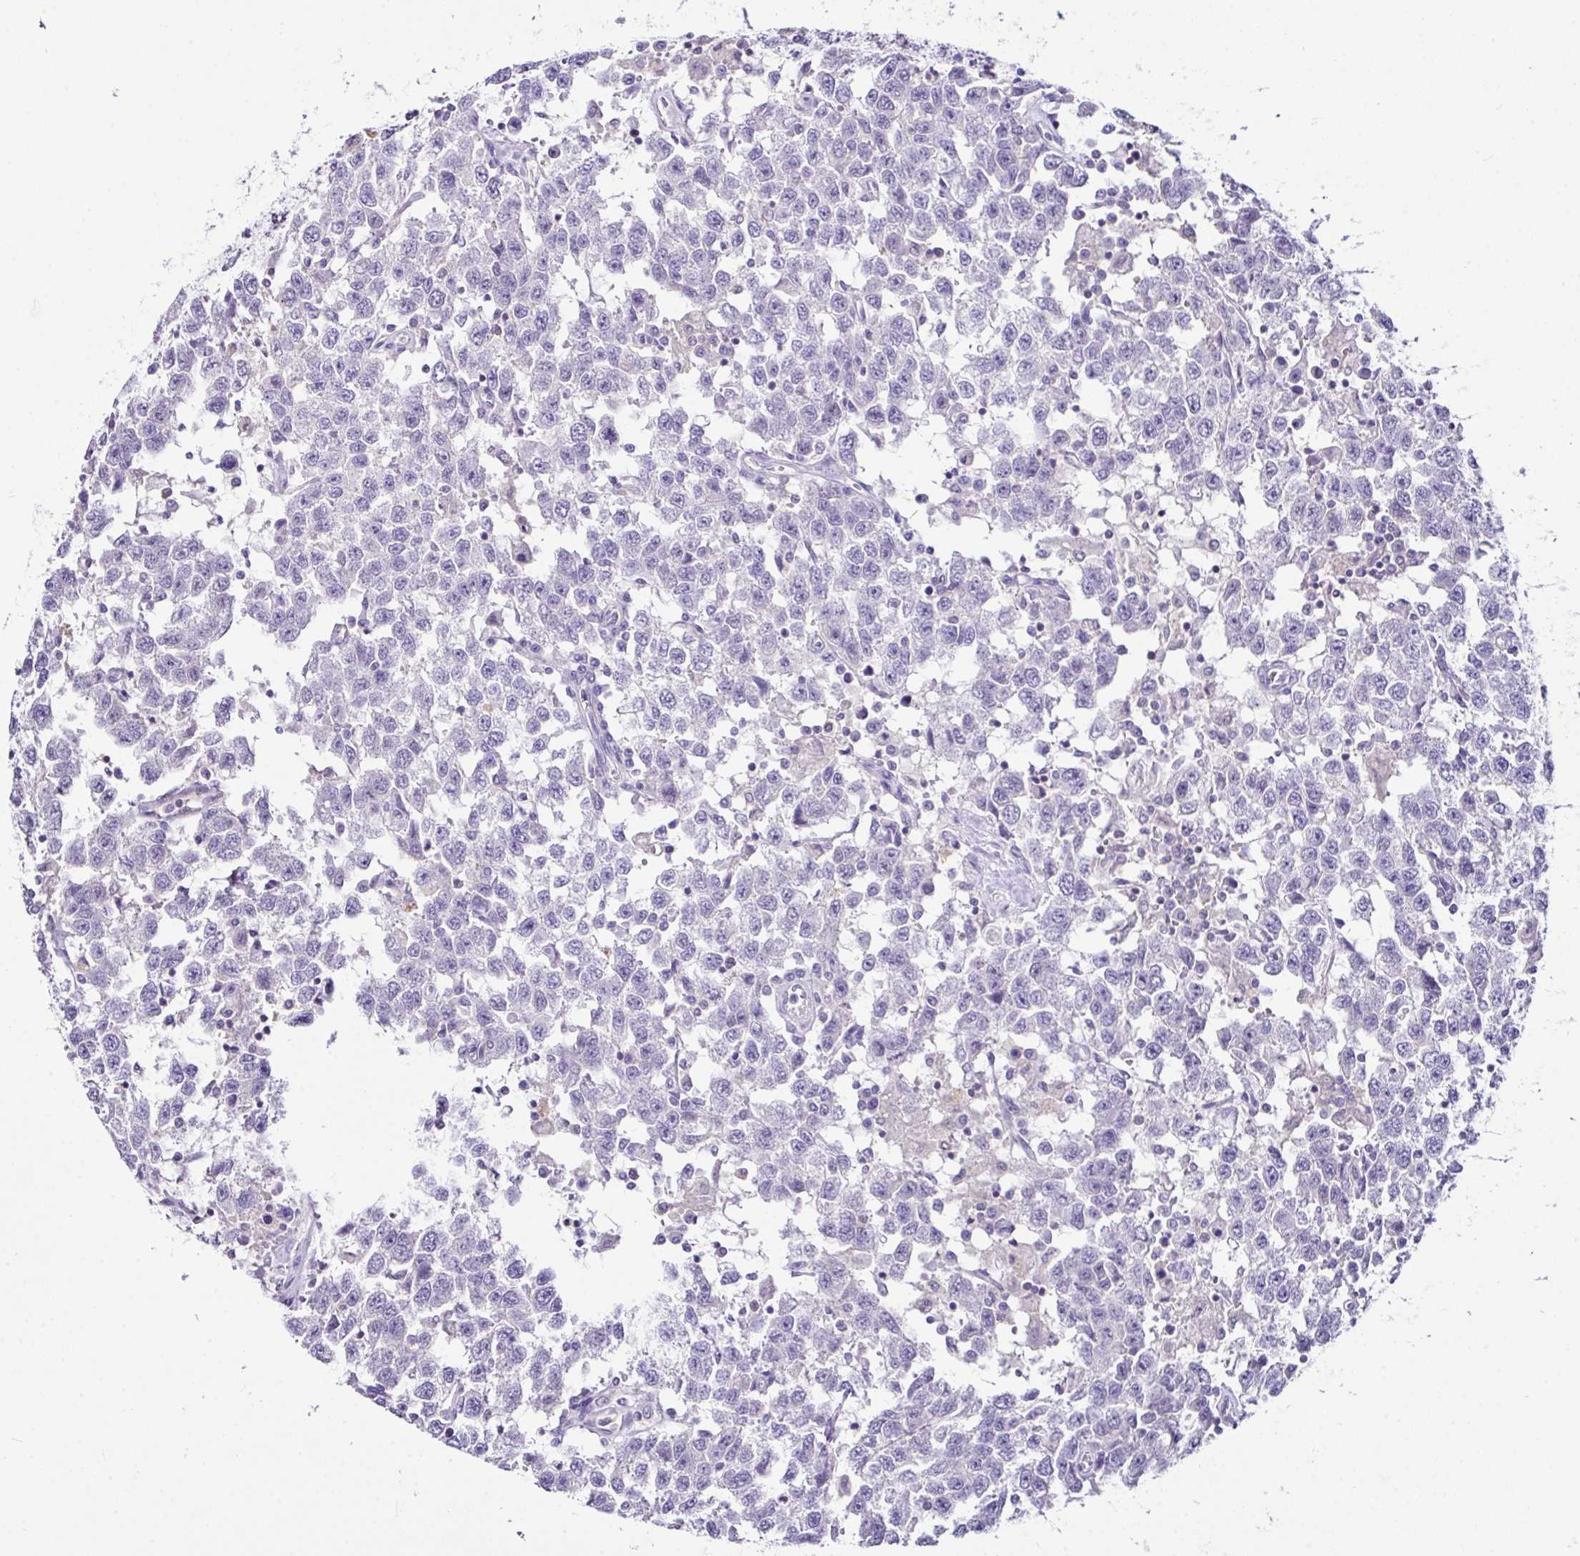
{"staining": {"intensity": "negative", "quantity": "none", "location": "none"}, "tissue": "testis cancer", "cell_type": "Tumor cells", "image_type": "cancer", "snomed": [{"axis": "morphology", "description": "Seminoma, NOS"}, {"axis": "topography", "description": "Testis"}], "caption": "Protein analysis of testis cancer (seminoma) exhibits no significant expression in tumor cells.", "gene": "D2HGDH", "patient": {"sex": "male", "age": 41}}